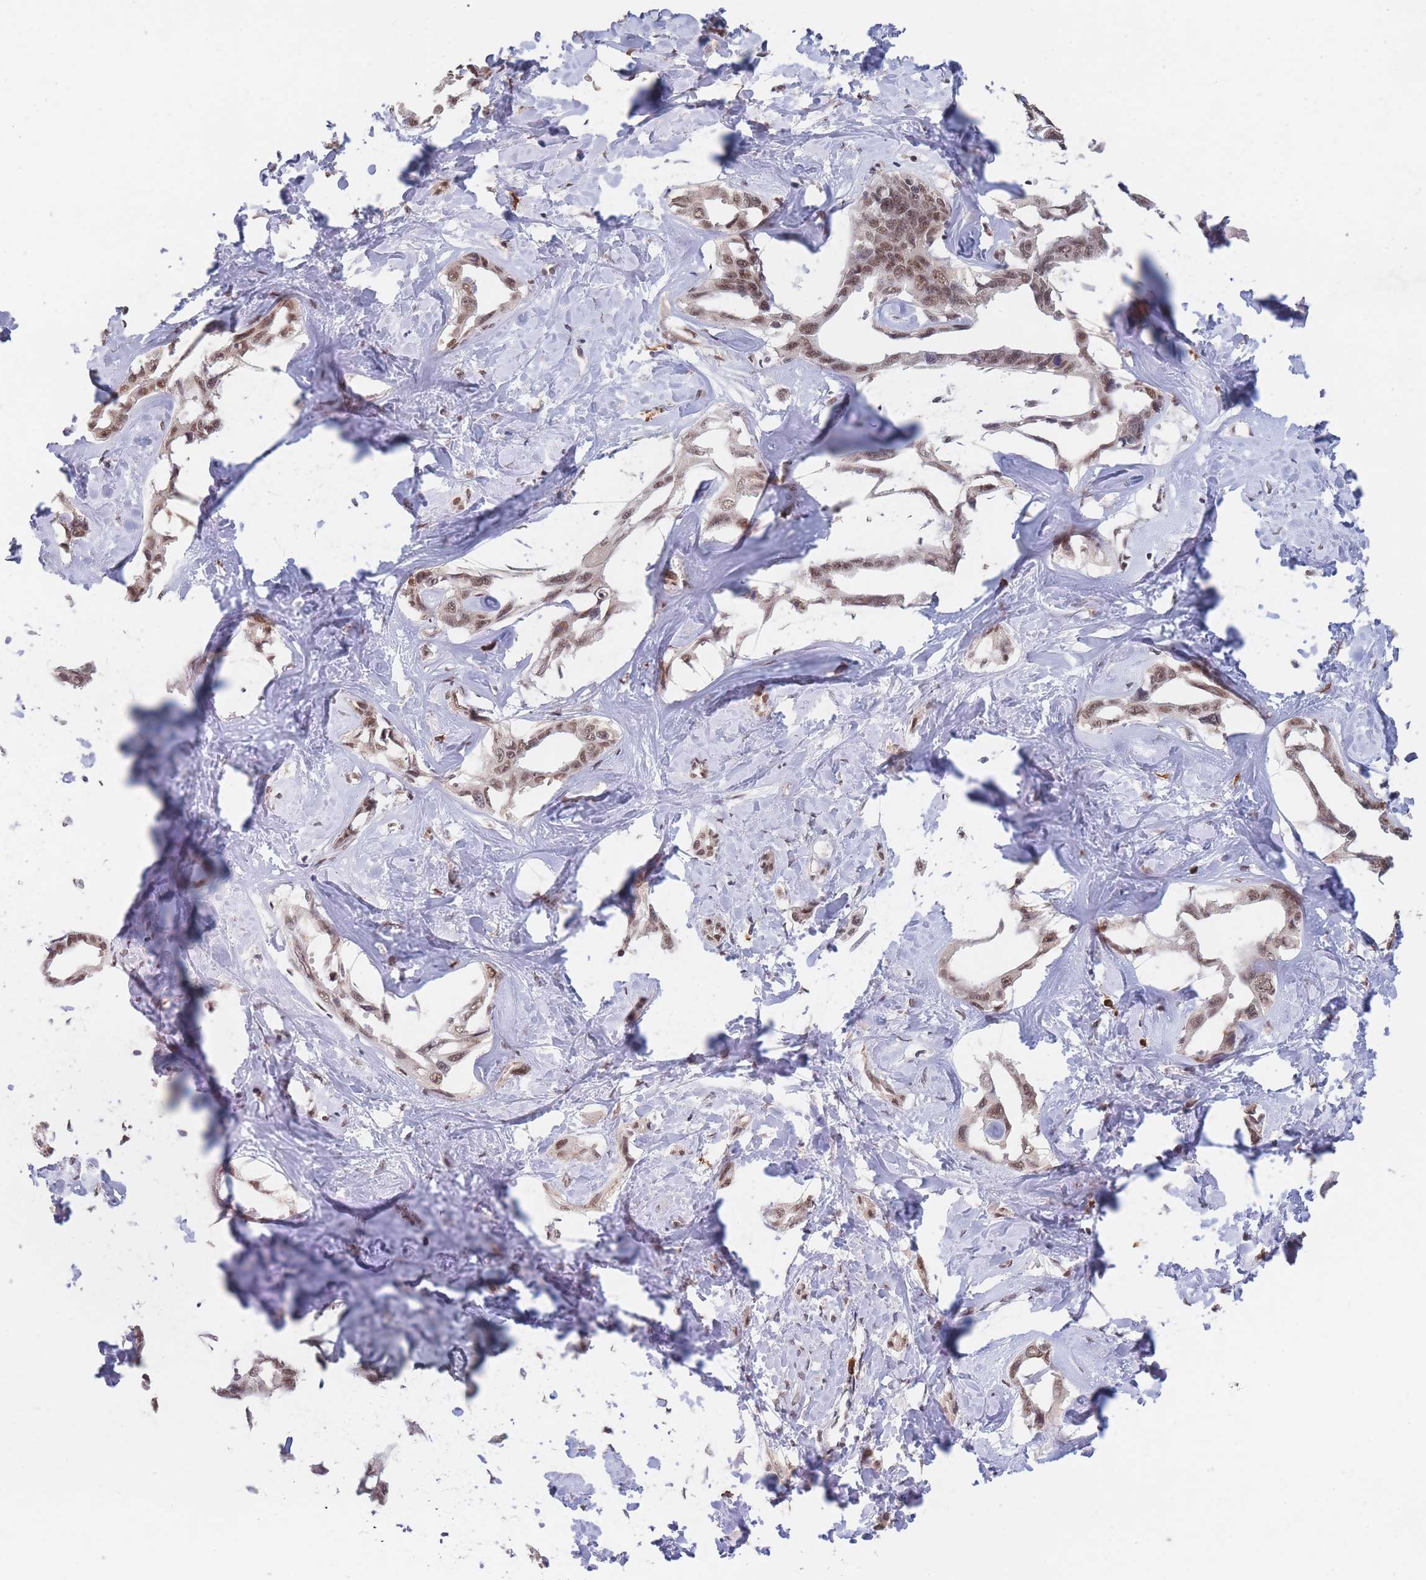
{"staining": {"intensity": "moderate", "quantity": ">75%", "location": "nuclear"}, "tissue": "liver cancer", "cell_type": "Tumor cells", "image_type": "cancer", "snomed": [{"axis": "morphology", "description": "Cholangiocarcinoma"}, {"axis": "topography", "description": "Liver"}], "caption": "The immunohistochemical stain highlights moderate nuclear staining in tumor cells of liver cholangiocarcinoma tissue.", "gene": "SNRPA1", "patient": {"sex": "male", "age": 59}}